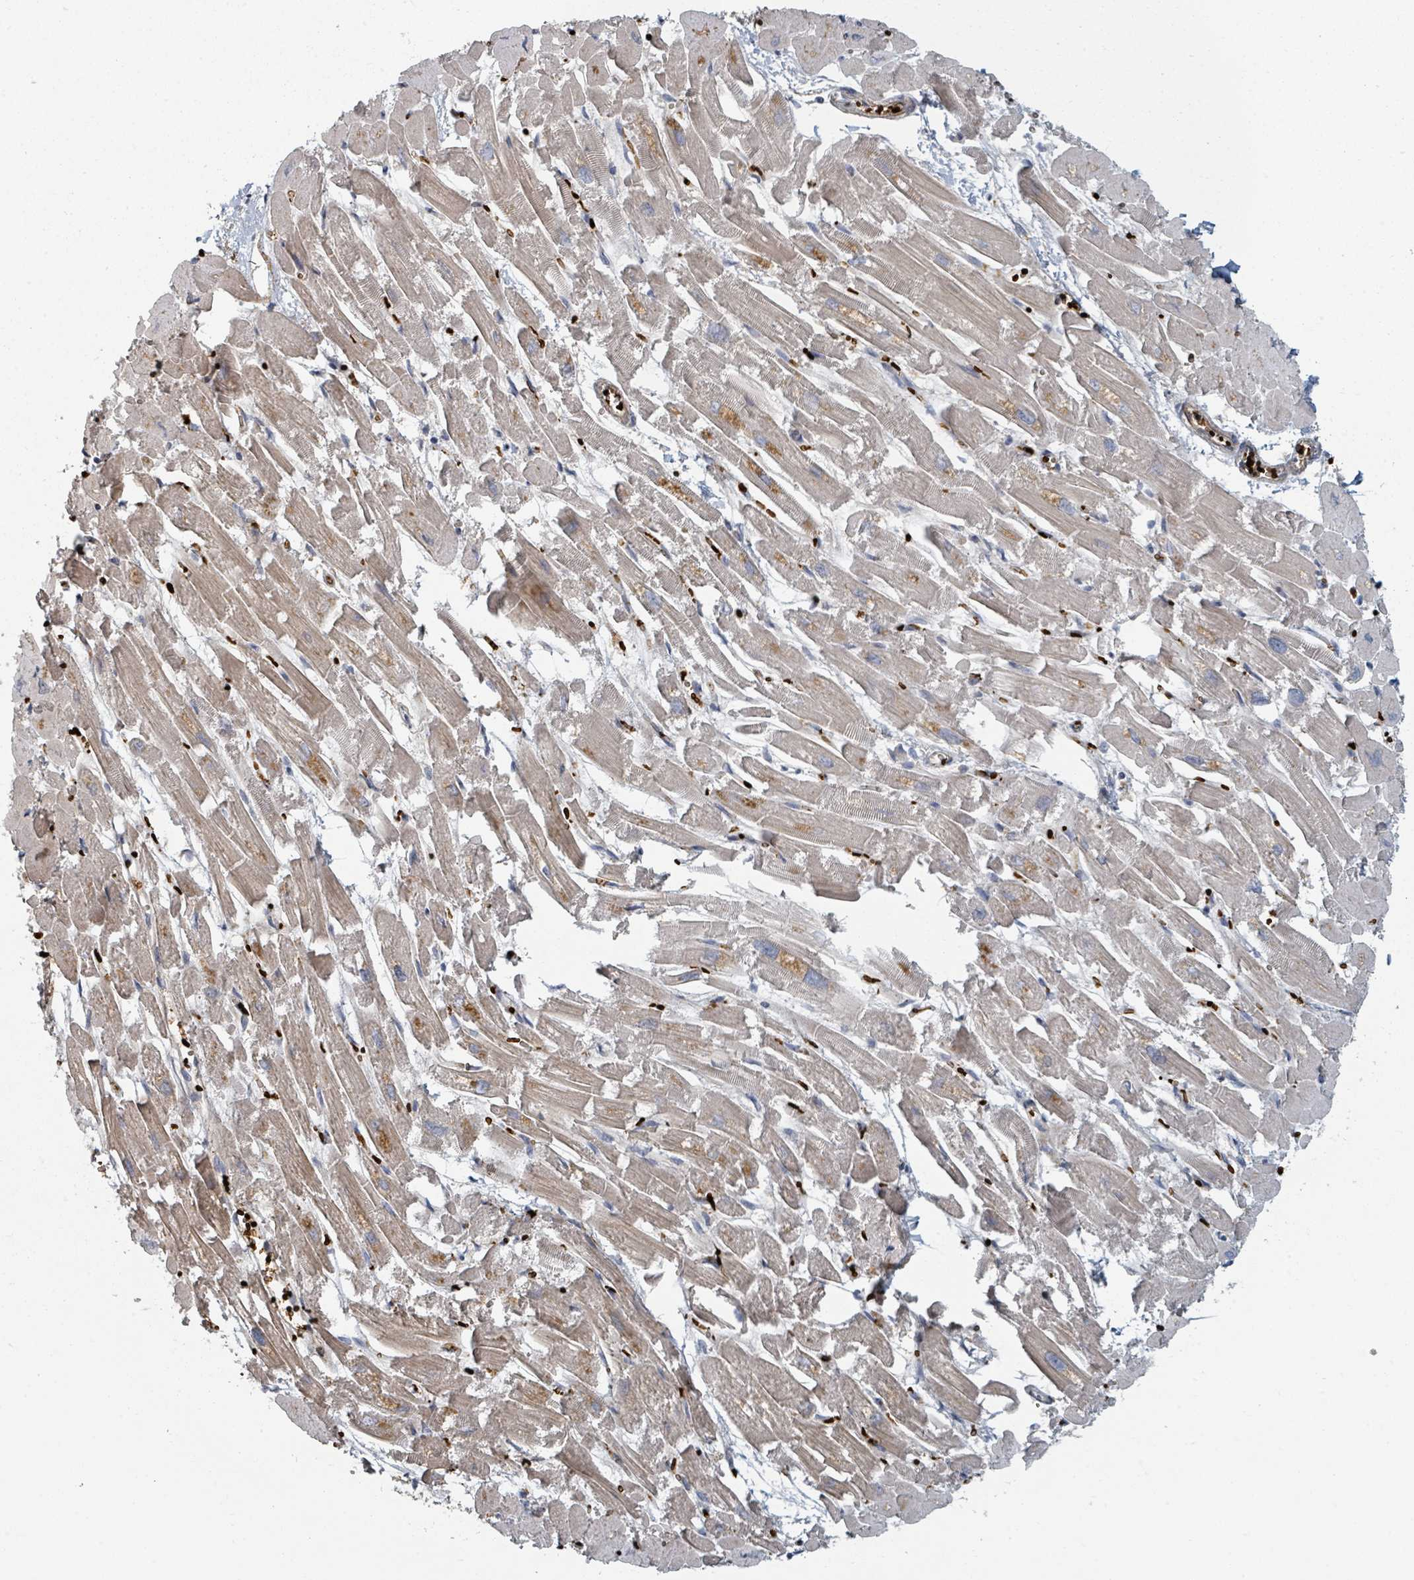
{"staining": {"intensity": "moderate", "quantity": "25%-75%", "location": "cytoplasmic/membranous"}, "tissue": "heart muscle", "cell_type": "Cardiomyocytes", "image_type": "normal", "snomed": [{"axis": "morphology", "description": "Normal tissue, NOS"}, {"axis": "topography", "description": "Heart"}], "caption": "Immunohistochemistry (IHC) photomicrograph of benign human heart muscle stained for a protein (brown), which displays medium levels of moderate cytoplasmic/membranous expression in approximately 25%-75% of cardiomyocytes.", "gene": "TRPC4AP", "patient": {"sex": "male", "age": 54}}